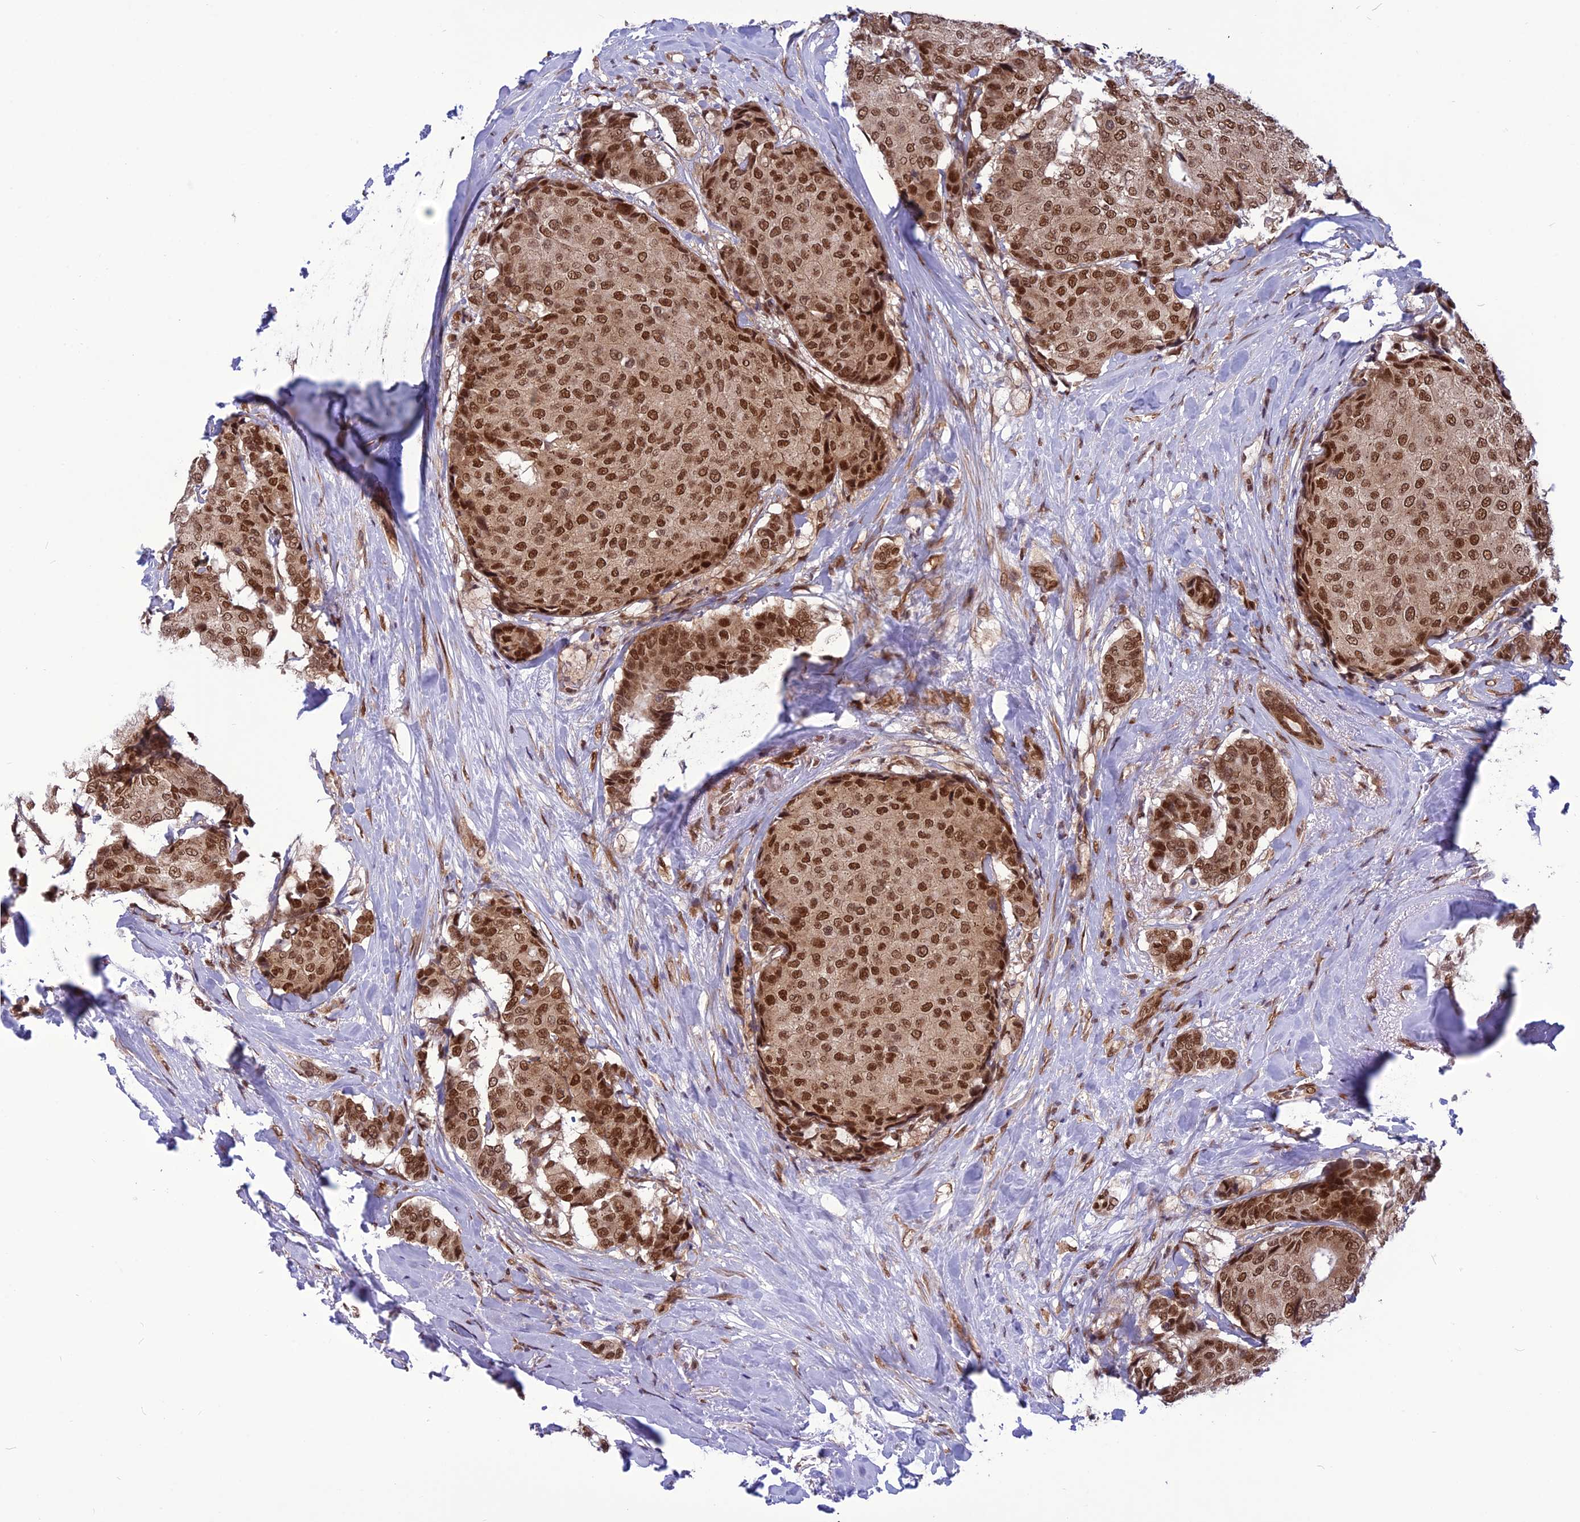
{"staining": {"intensity": "strong", "quantity": ">75%", "location": "nuclear"}, "tissue": "breast cancer", "cell_type": "Tumor cells", "image_type": "cancer", "snomed": [{"axis": "morphology", "description": "Duct carcinoma"}, {"axis": "topography", "description": "Breast"}], "caption": "Immunohistochemical staining of human invasive ductal carcinoma (breast) displays high levels of strong nuclear protein expression in about >75% of tumor cells.", "gene": "RTRAF", "patient": {"sex": "female", "age": 75}}